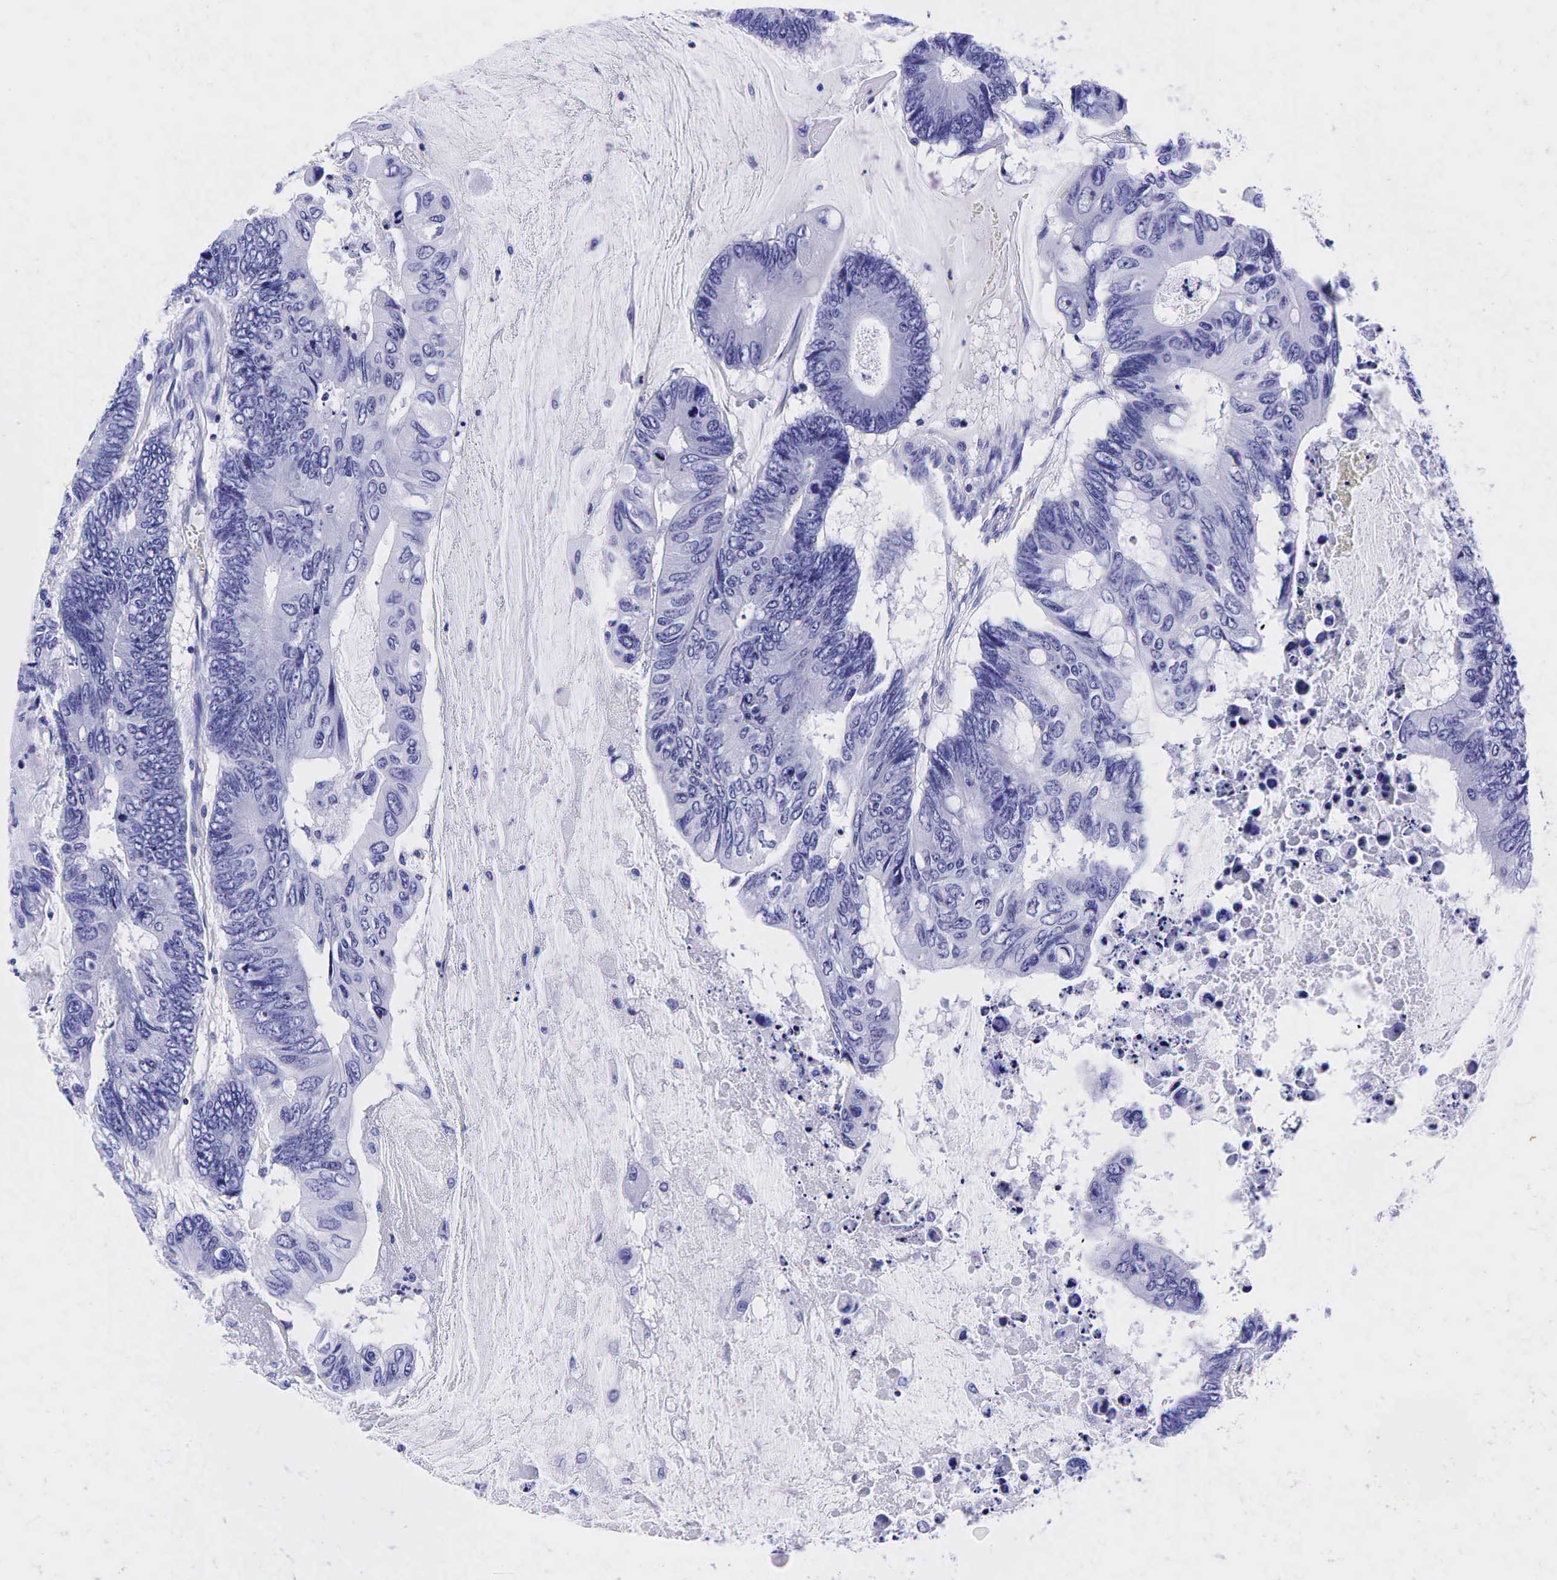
{"staining": {"intensity": "negative", "quantity": "none", "location": "none"}, "tissue": "colorectal cancer", "cell_type": "Tumor cells", "image_type": "cancer", "snomed": [{"axis": "morphology", "description": "Adenocarcinoma, NOS"}, {"axis": "topography", "description": "Colon"}], "caption": "Immunohistochemistry (IHC) of human colorectal cancer (adenocarcinoma) demonstrates no staining in tumor cells. (Stains: DAB (3,3'-diaminobenzidine) IHC with hematoxylin counter stain, Microscopy: brightfield microscopy at high magnification).", "gene": "GCG", "patient": {"sex": "male", "age": 65}}